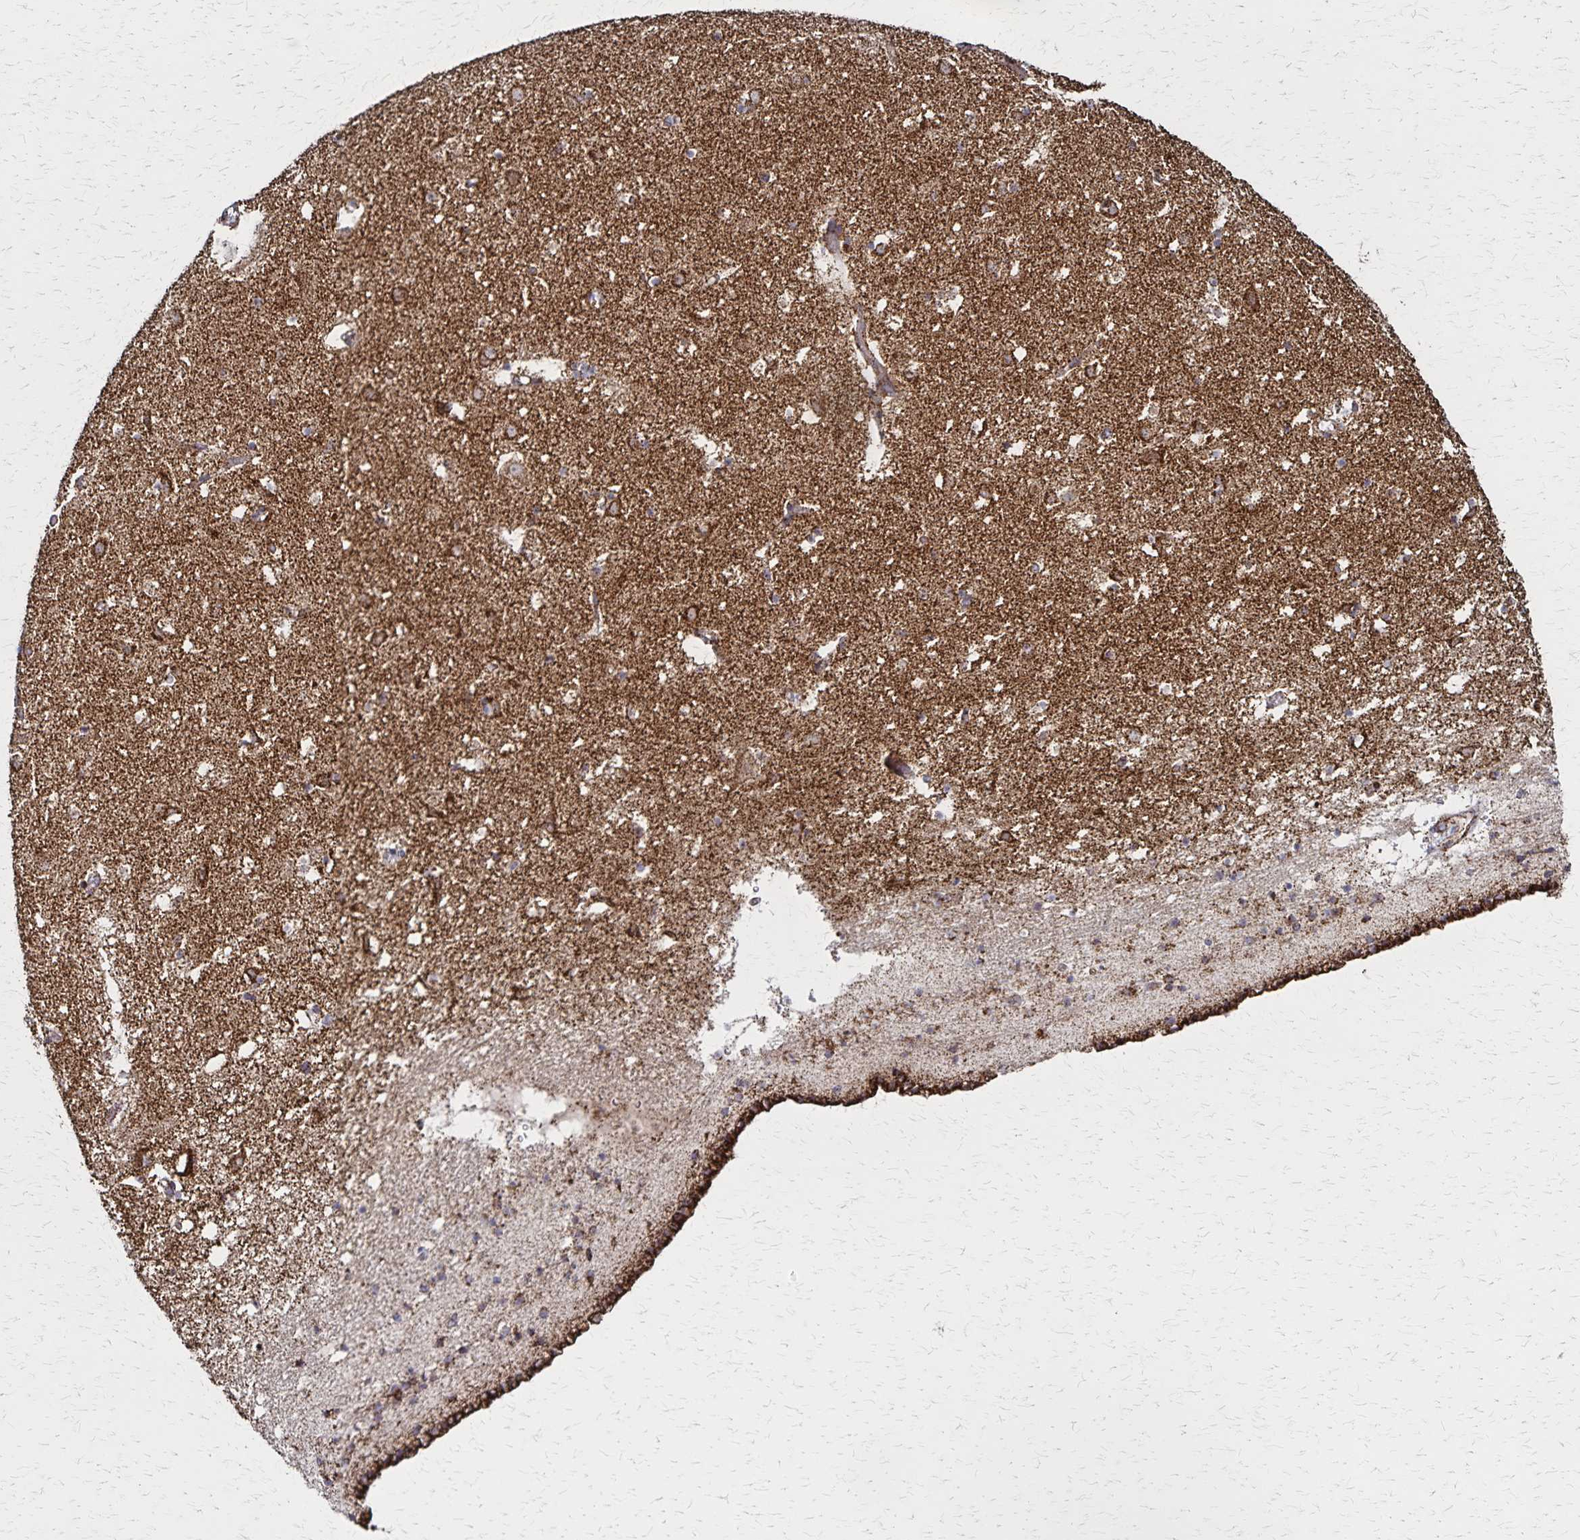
{"staining": {"intensity": "moderate", "quantity": "<25%", "location": "cytoplasmic/membranous"}, "tissue": "caudate", "cell_type": "Glial cells", "image_type": "normal", "snomed": [{"axis": "morphology", "description": "Normal tissue, NOS"}, {"axis": "topography", "description": "Lateral ventricle wall"}], "caption": "An immunohistochemistry (IHC) histopathology image of normal tissue is shown. Protein staining in brown labels moderate cytoplasmic/membranous positivity in caudate within glial cells.", "gene": "NFS1", "patient": {"sex": "female", "age": 42}}